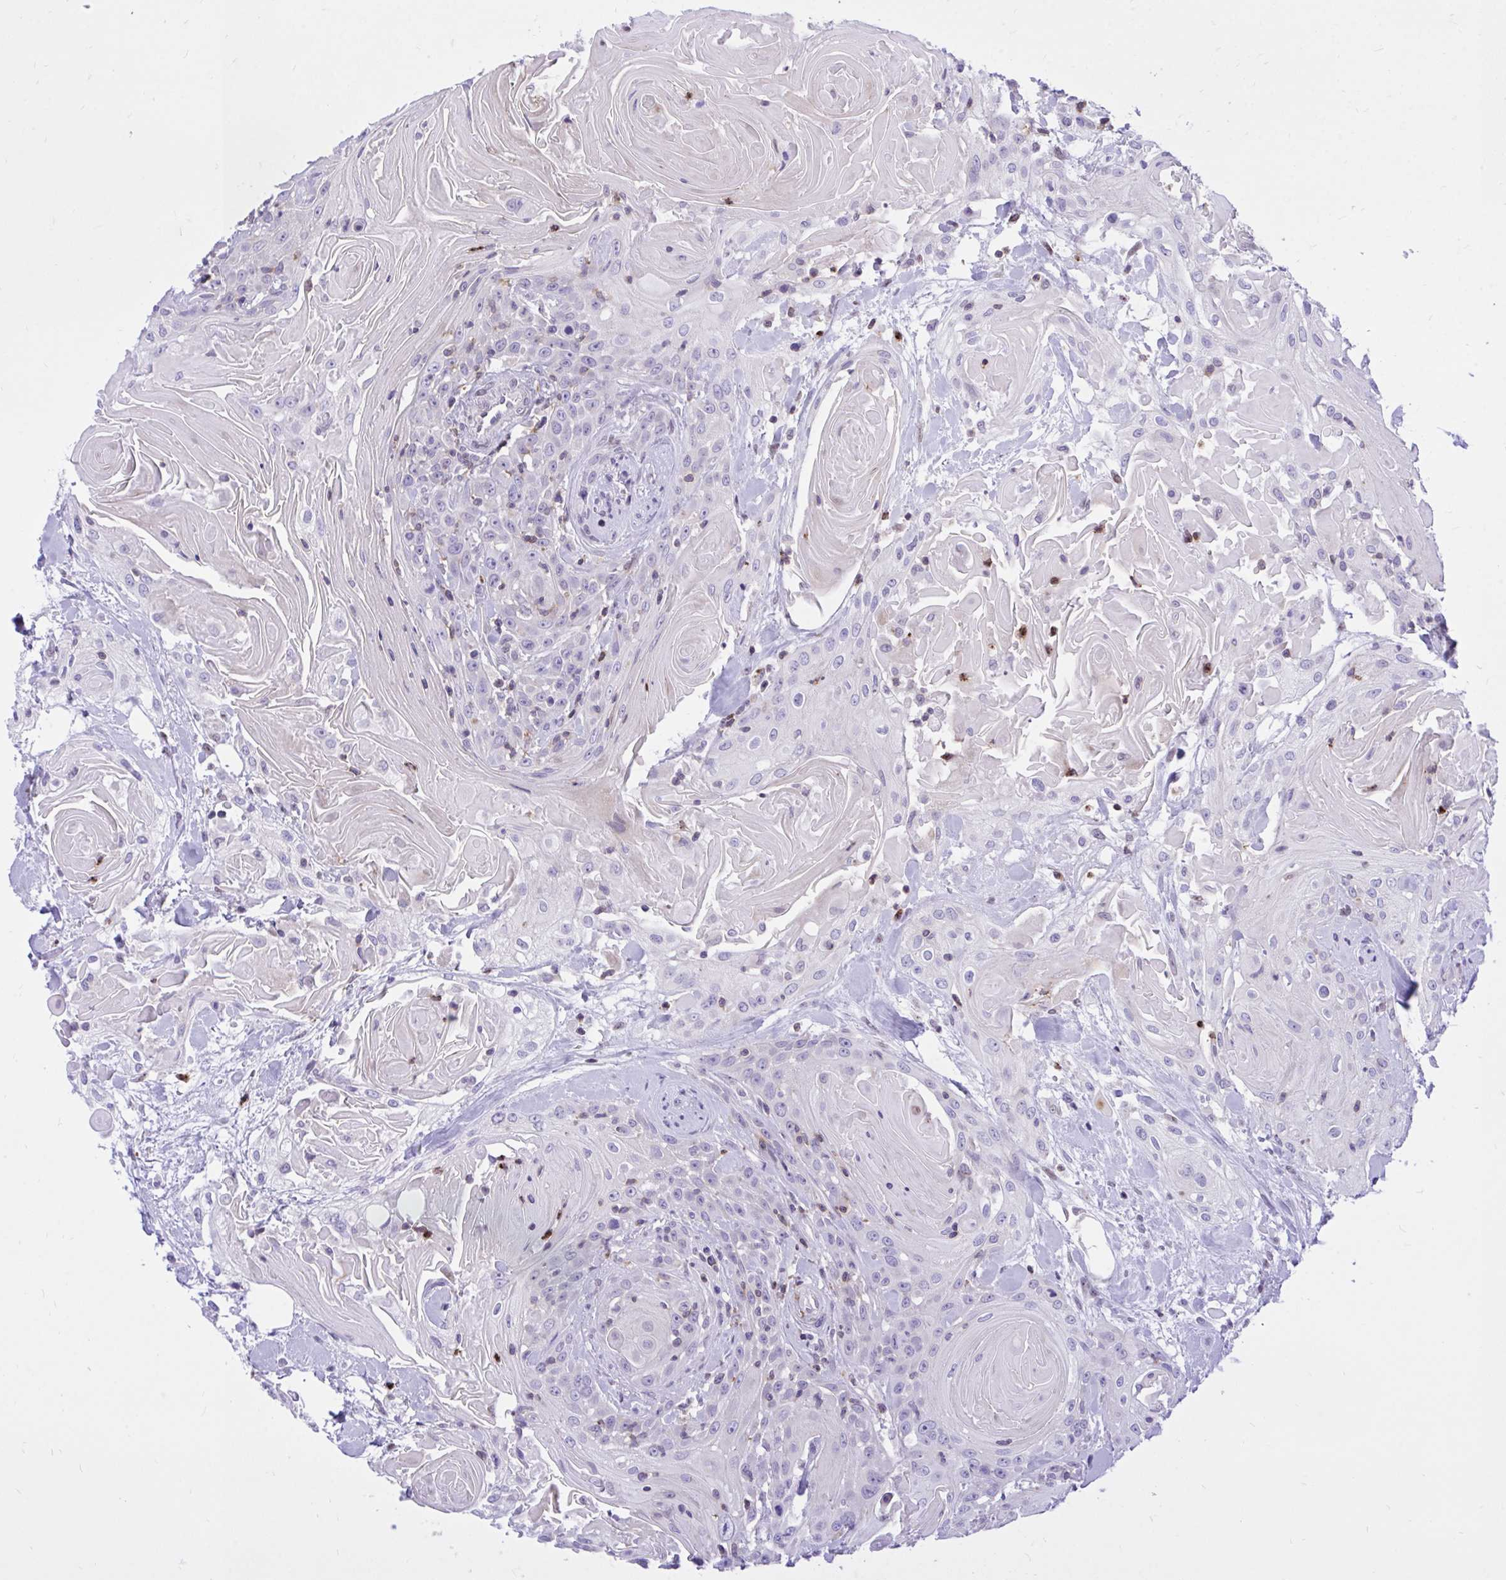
{"staining": {"intensity": "negative", "quantity": "none", "location": "none"}, "tissue": "head and neck cancer", "cell_type": "Tumor cells", "image_type": "cancer", "snomed": [{"axis": "morphology", "description": "Squamous cell carcinoma, NOS"}, {"axis": "topography", "description": "Head-Neck"}], "caption": "Tumor cells show no significant protein staining in squamous cell carcinoma (head and neck).", "gene": "CXCL8", "patient": {"sex": "female", "age": 84}}